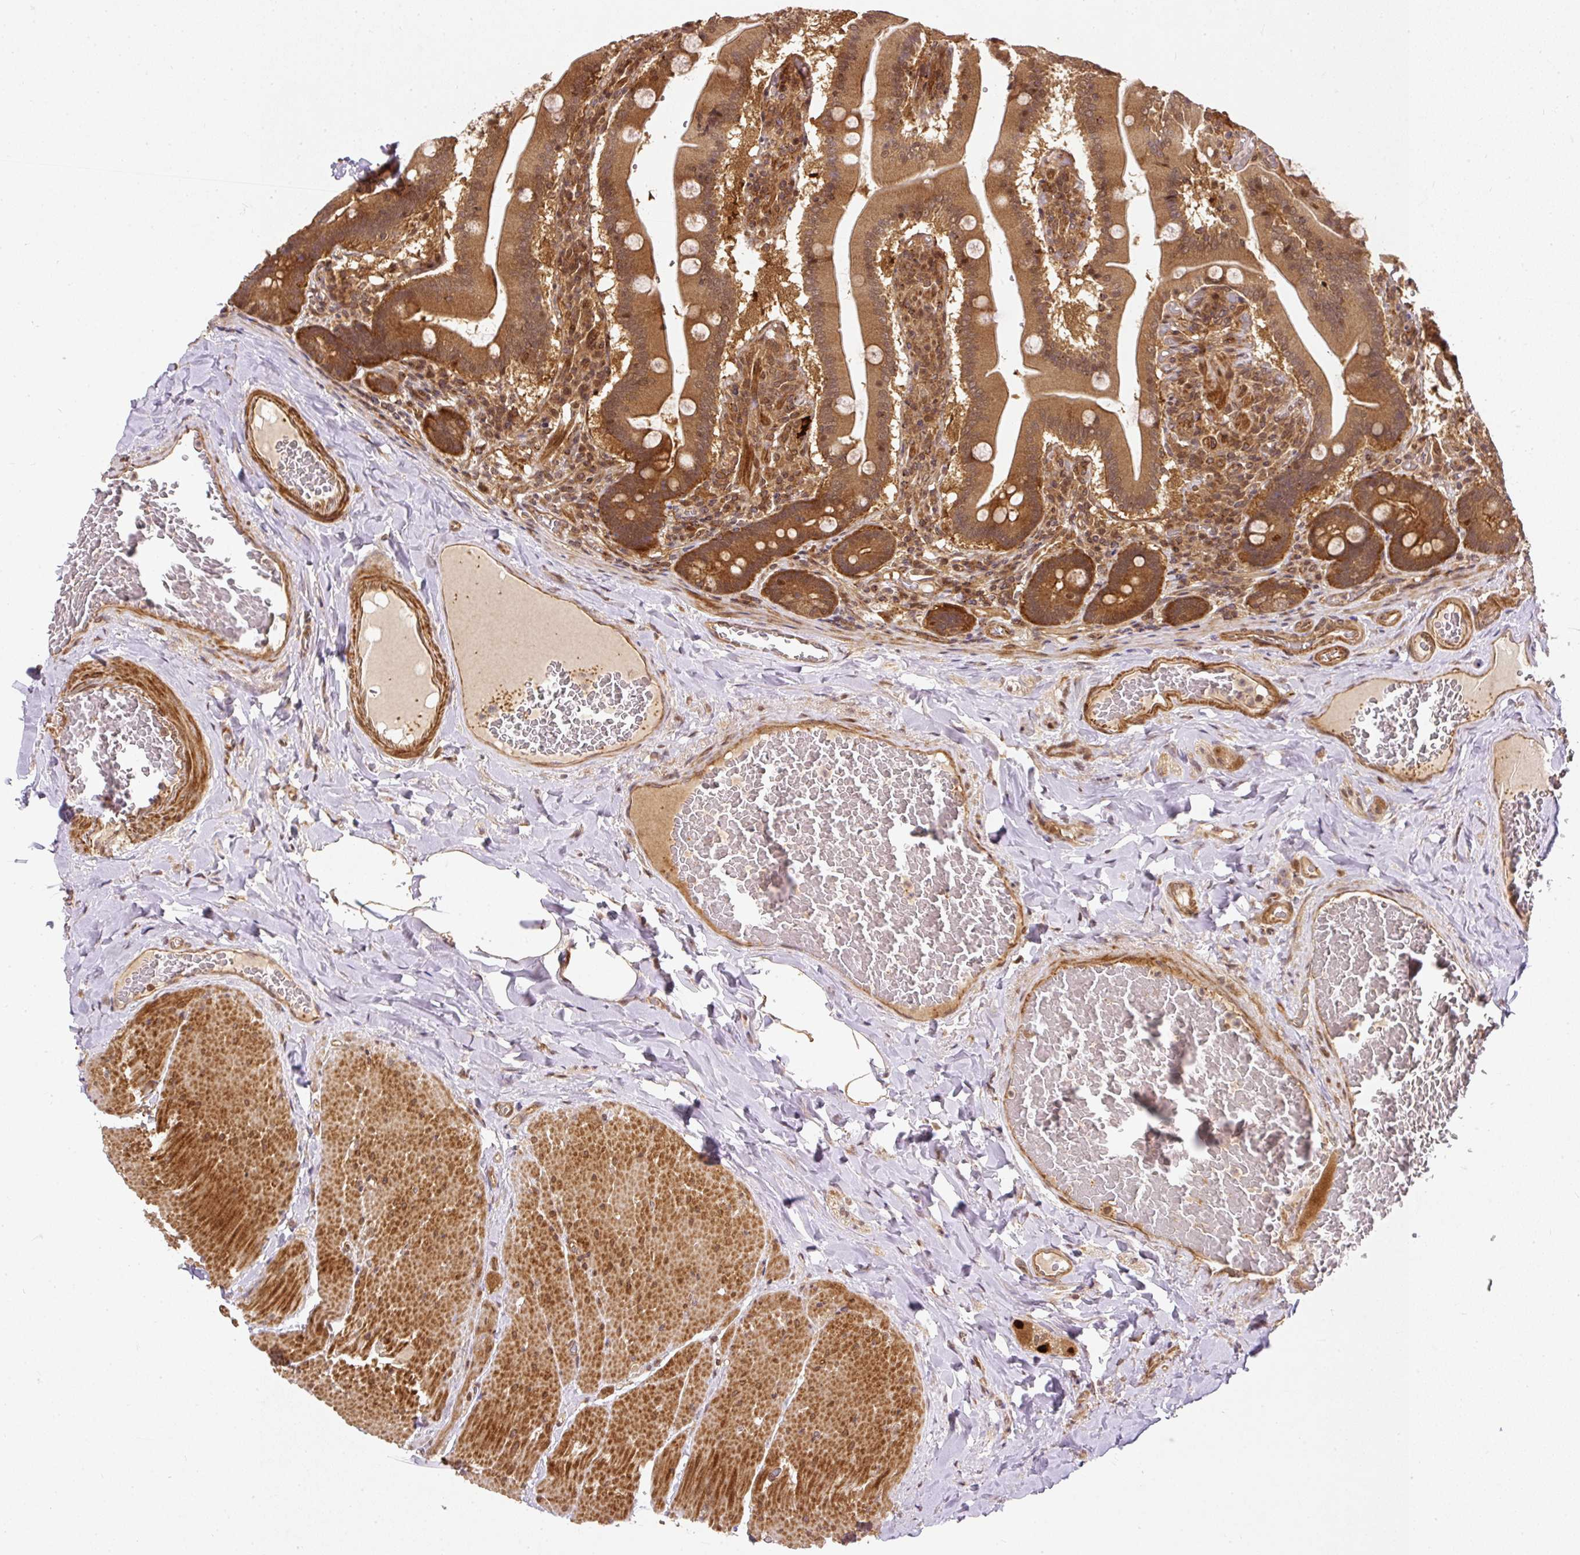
{"staining": {"intensity": "strong", "quantity": ">75%", "location": "cytoplasmic/membranous,nuclear"}, "tissue": "duodenum", "cell_type": "Glandular cells", "image_type": "normal", "snomed": [{"axis": "morphology", "description": "Normal tissue, NOS"}, {"axis": "topography", "description": "Duodenum"}], "caption": "Duodenum stained for a protein (brown) demonstrates strong cytoplasmic/membranous,nuclear positive positivity in about >75% of glandular cells.", "gene": "PSMD1", "patient": {"sex": "female", "age": 62}}